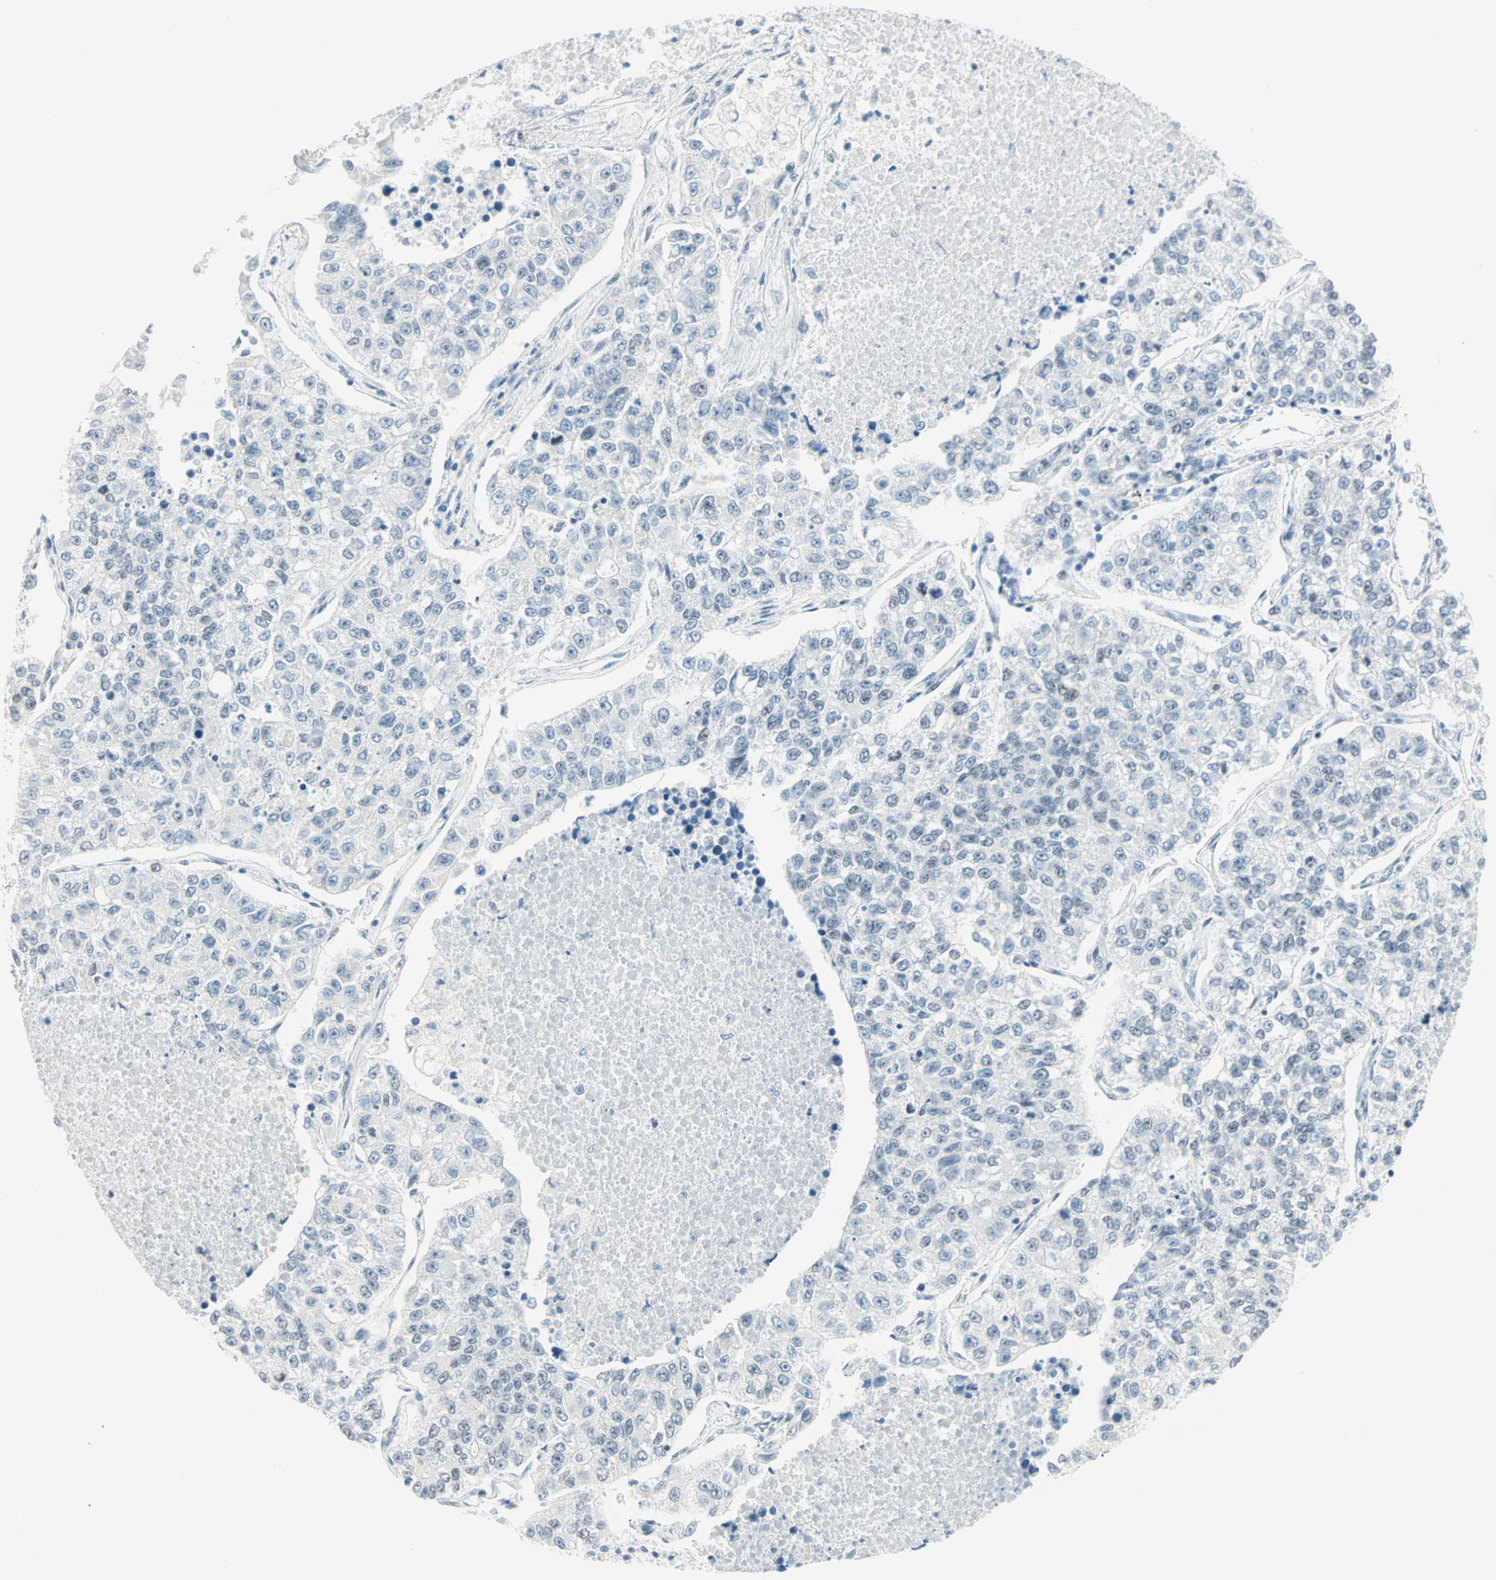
{"staining": {"intensity": "negative", "quantity": "none", "location": "none"}, "tissue": "lung cancer", "cell_type": "Tumor cells", "image_type": "cancer", "snomed": [{"axis": "morphology", "description": "Adenocarcinoma, NOS"}, {"axis": "topography", "description": "Lung"}], "caption": "Protein analysis of lung adenocarcinoma reveals no significant staining in tumor cells.", "gene": "PKNOX1", "patient": {"sex": "male", "age": 49}}